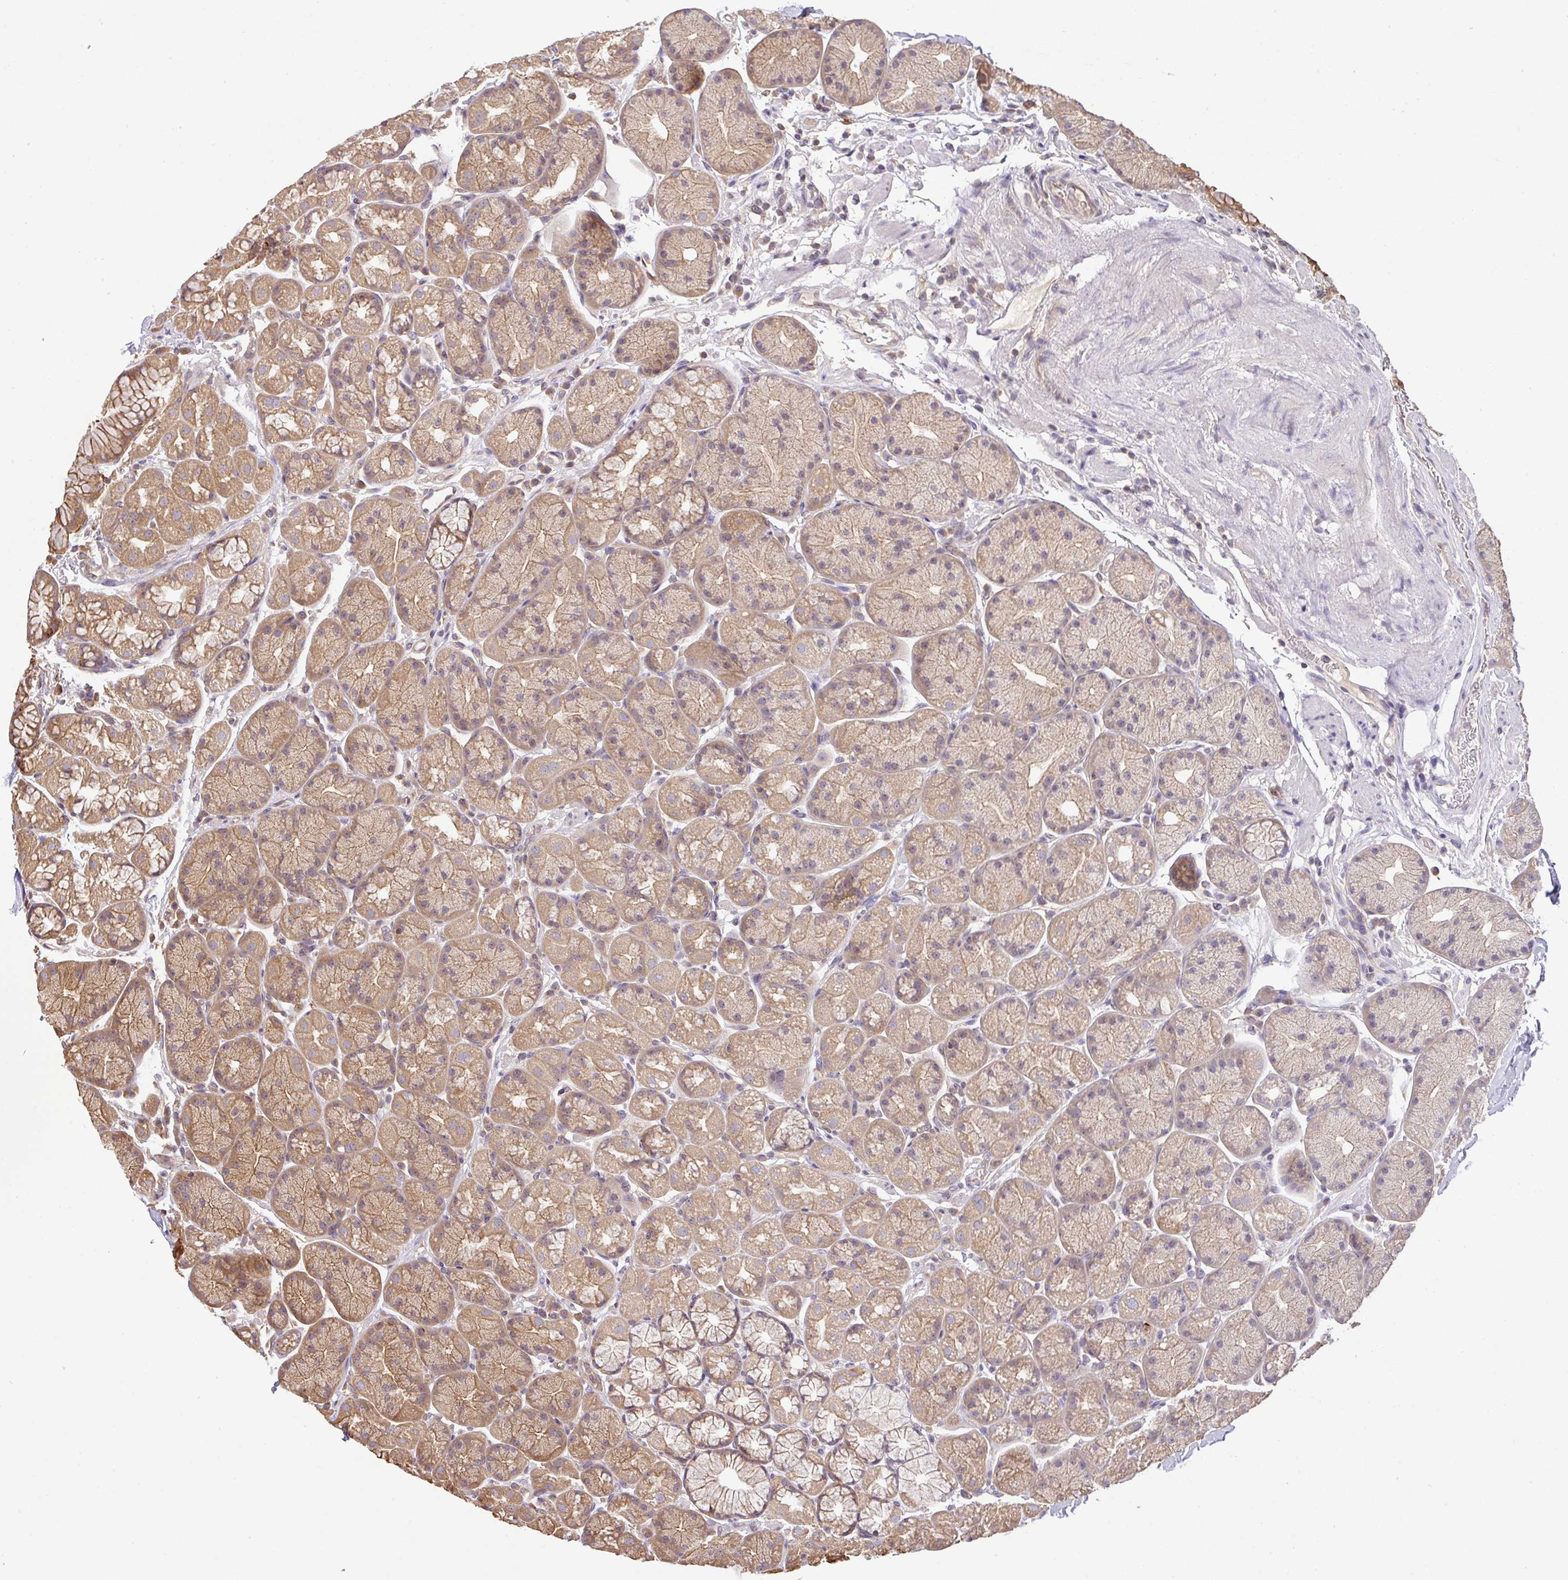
{"staining": {"intensity": "moderate", "quantity": ">75%", "location": "cytoplasmic/membranous"}, "tissue": "stomach", "cell_type": "Glandular cells", "image_type": "normal", "snomed": [{"axis": "morphology", "description": "Normal tissue, NOS"}, {"axis": "topography", "description": "Stomach, lower"}], "caption": "An image of stomach stained for a protein reveals moderate cytoplasmic/membranous brown staining in glandular cells. (Stains: DAB (3,3'-diaminobenzidine) in brown, nuclei in blue, Microscopy: brightfield microscopy at high magnification).", "gene": "VENTX", "patient": {"sex": "male", "age": 67}}